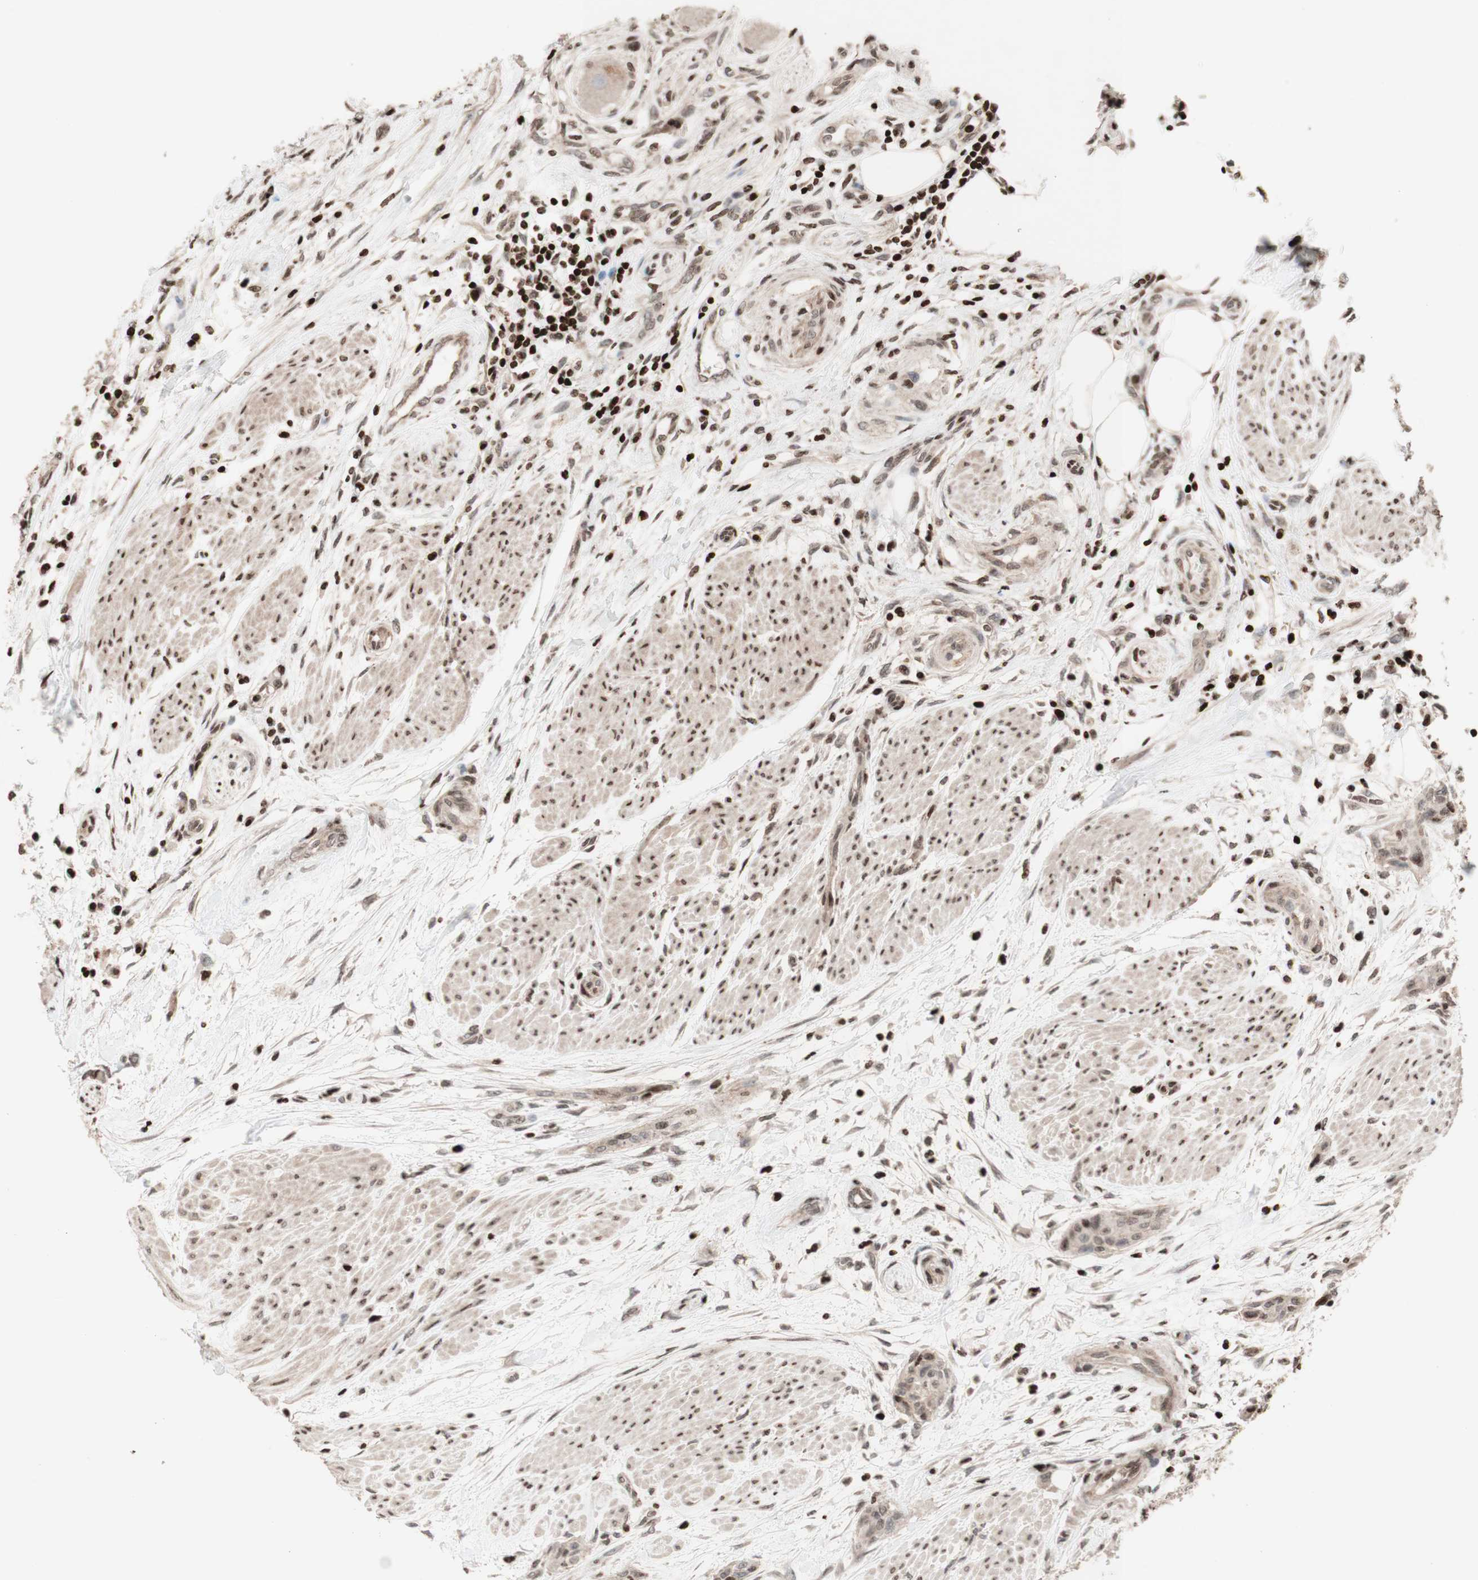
{"staining": {"intensity": "weak", "quantity": "<25%", "location": "nuclear"}, "tissue": "urothelial cancer", "cell_type": "Tumor cells", "image_type": "cancer", "snomed": [{"axis": "morphology", "description": "Urothelial carcinoma, High grade"}, {"axis": "topography", "description": "Urinary bladder"}], "caption": "Immunohistochemistry micrograph of neoplastic tissue: human urothelial cancer stained with DAB reveals no significant protein staining in tumor cells.", "gene": "POLA1", "patient": {"sex": "male", "age": 35}}